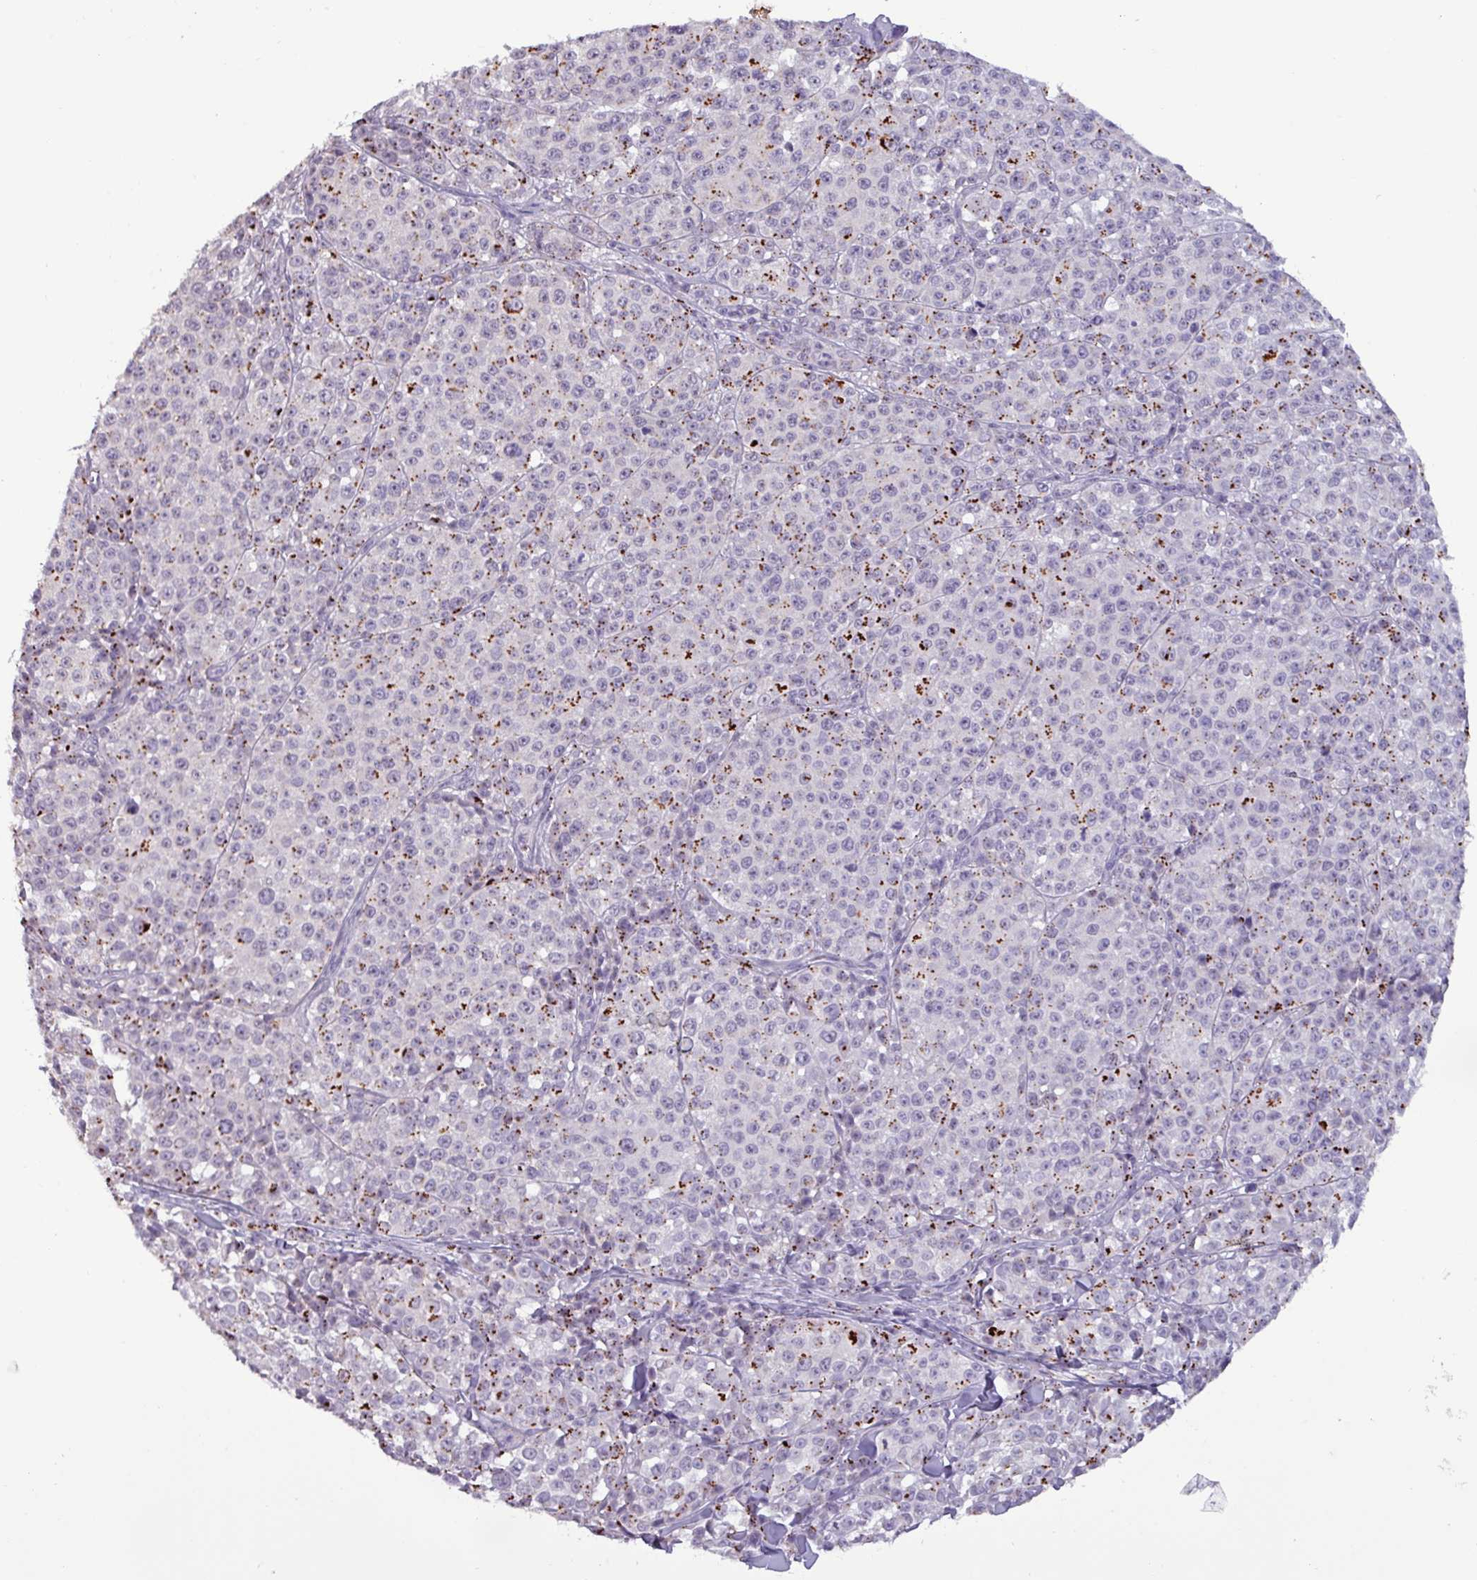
{"staining": {"intensity": "strong", "quantity": "<25%", "location": "cytoplasmic/membranous"}, "tissue": "melanoma", "cell_type": "Tumor cells", "image_type": "cancer", "snomed": [{"axis": "morphology", "description": "Malignant melanoma, NOS"}, {"axis": "topography", "description": "Skin"}], "caption": "Protein expression by immunohistochemistry reveals strong cytoplasmic/membranous positivity in about <25% of tumor cells in malignant melanoma.", "gene": "PLIN2", "patient": {"sex": "female", "age": 35}}